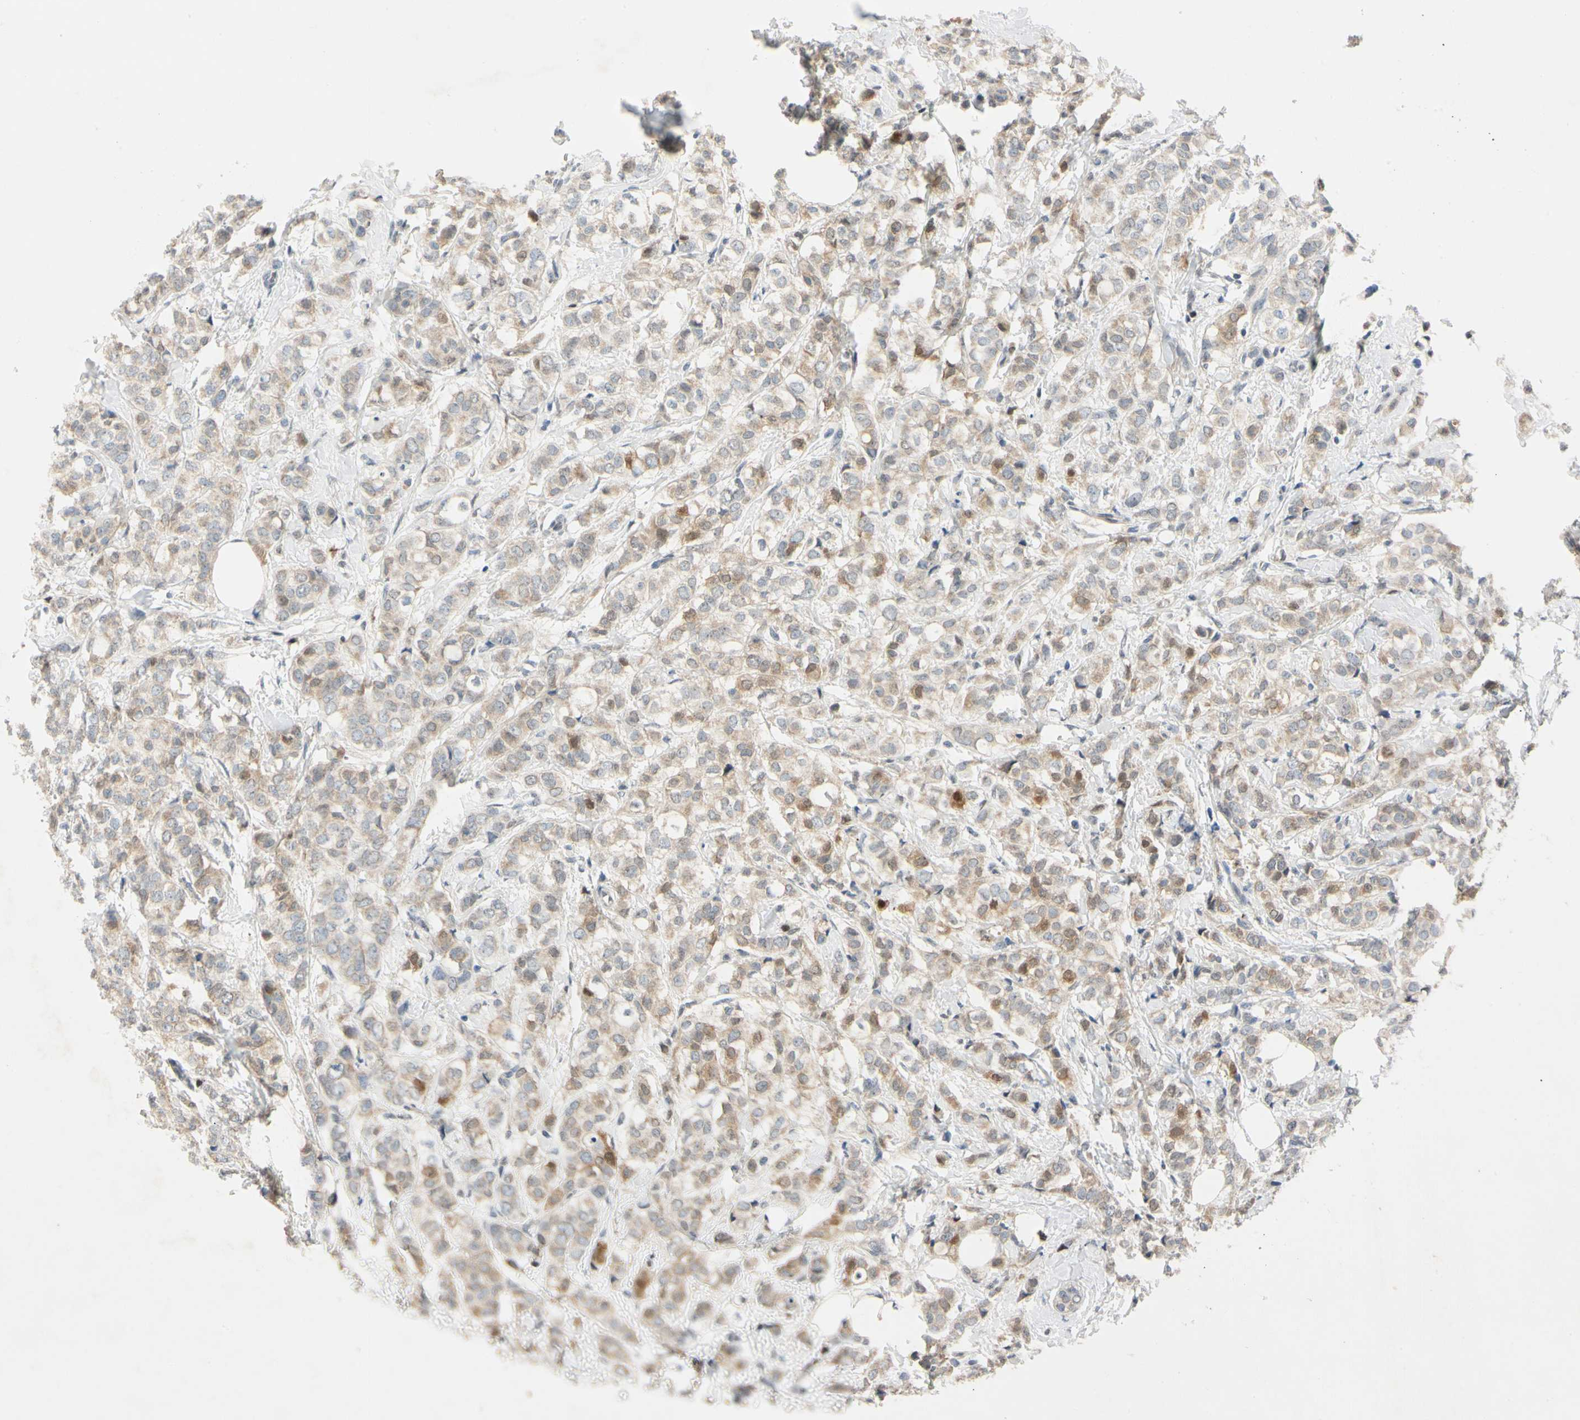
{"staining": {"intensity": "weak", "quantity": ">75%", "location": "cytoplasmic/membranous"}, "tissue": "breast cancer", "cell_type": "Tumor cells", "image_type": "cancer", "snomed": [{"axis": "morphology", "description": "Lobular carcinoma"}, {"axis": "topography", "description": "Breast"}], "caption": "This histopathology image shows immunohistochemistry staining of breast cancer, with low weak cytoplasmic/membranous expression in approximately >75% of tumor cells.", "gene": "RIOX2", "patient": {"sex": "female", "age": 60}}